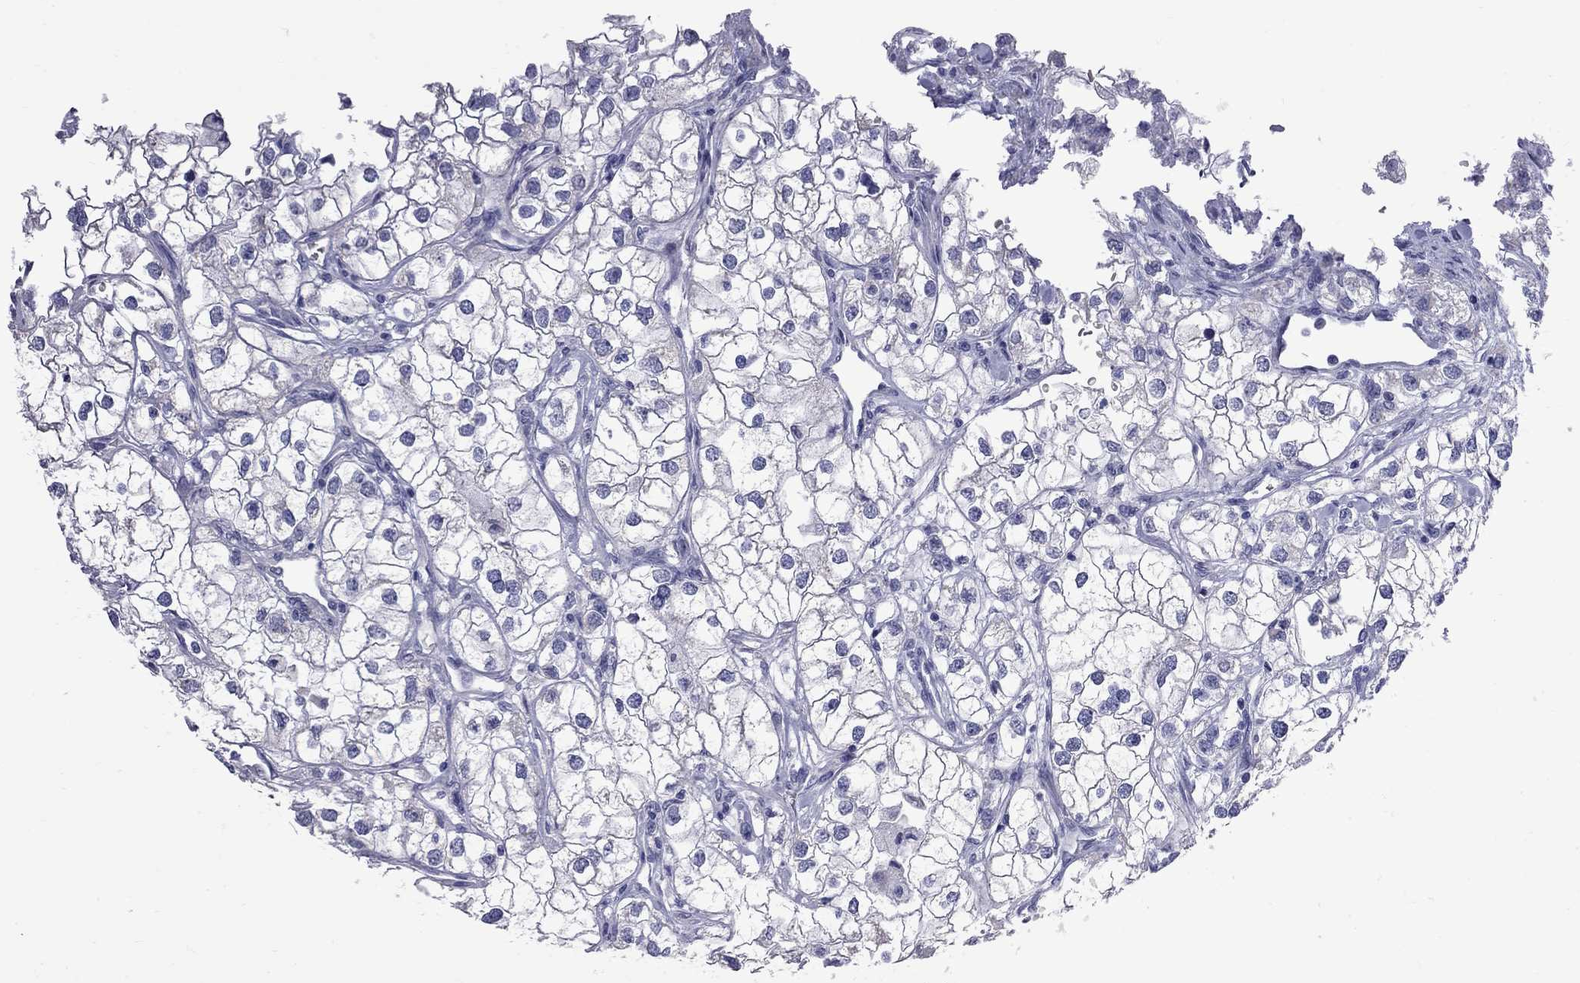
{"staining": {"intensity": "negative", "quantity": "none", "location": "none"}, "tissue": "renal cancer", "cell_type": "Tumor cells", "image_type": "cancer", "snomed": [{"axis": "morphology", "description": "Adenocarcinoma, NOS"}, {"axis": "topography", "description": "Kidney"}], "caption": "IHC of renal adenocarcinoma demonstrates no expression in tumor cells.", "gene": "KCND2", "patient": {"sex": "male", "age": 59}}